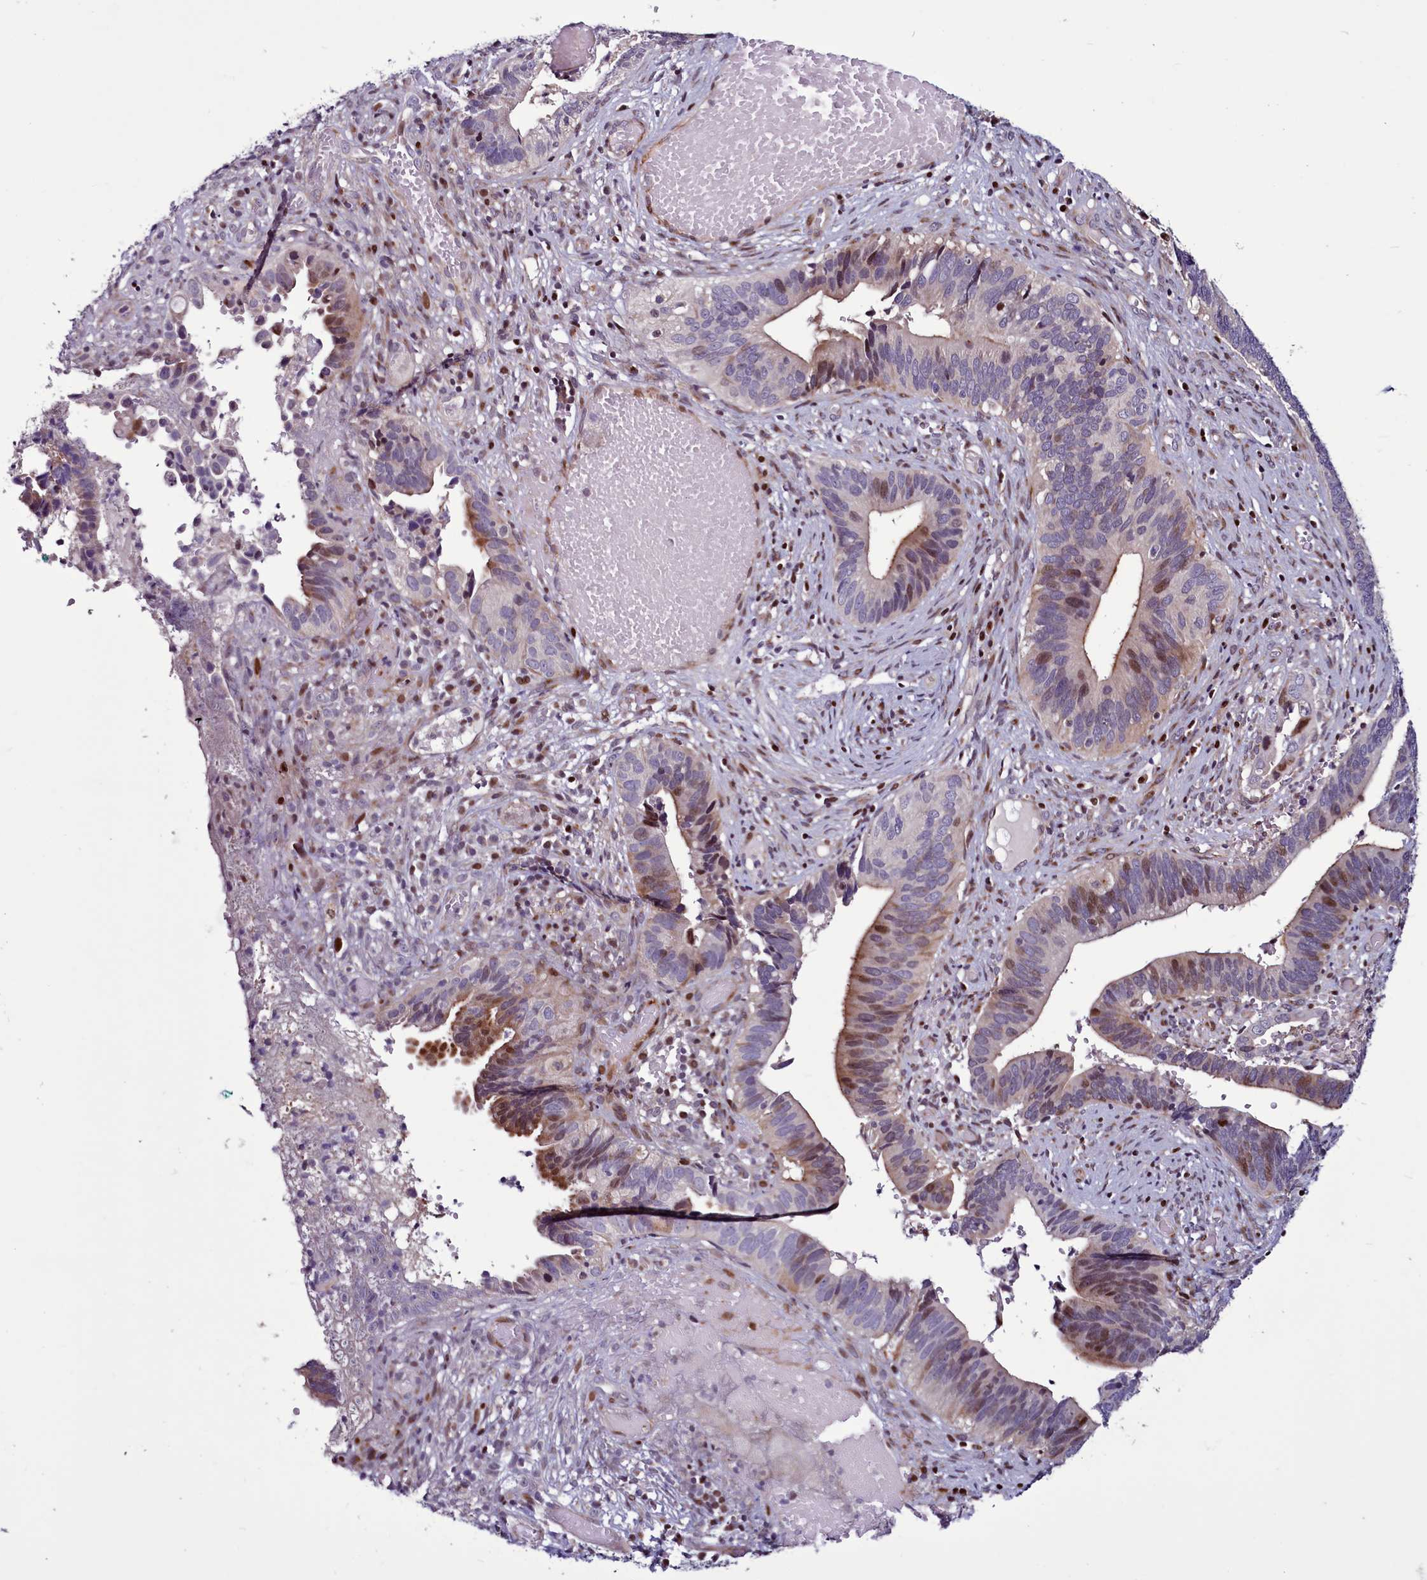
{"staining": {"intensity": "strong", "quantity": "<25%", "location": "nuclear"}, "tissue": "cervical cancer", "cell_type": "Tumor cells", "image_type": "cancer", "snomed": [{"axis": "morphology", "description": "Adenocarcinoma, NOS"}, {"axis": "topography", "description": "Cervix"}], "caption": "Cervical adenocarcinoma stained with IHC exhibits strong nuclear staining in approximately <25% of tumor cells.", "gene": "WBP11", "patient": {"sex": "female", "age": 42}}